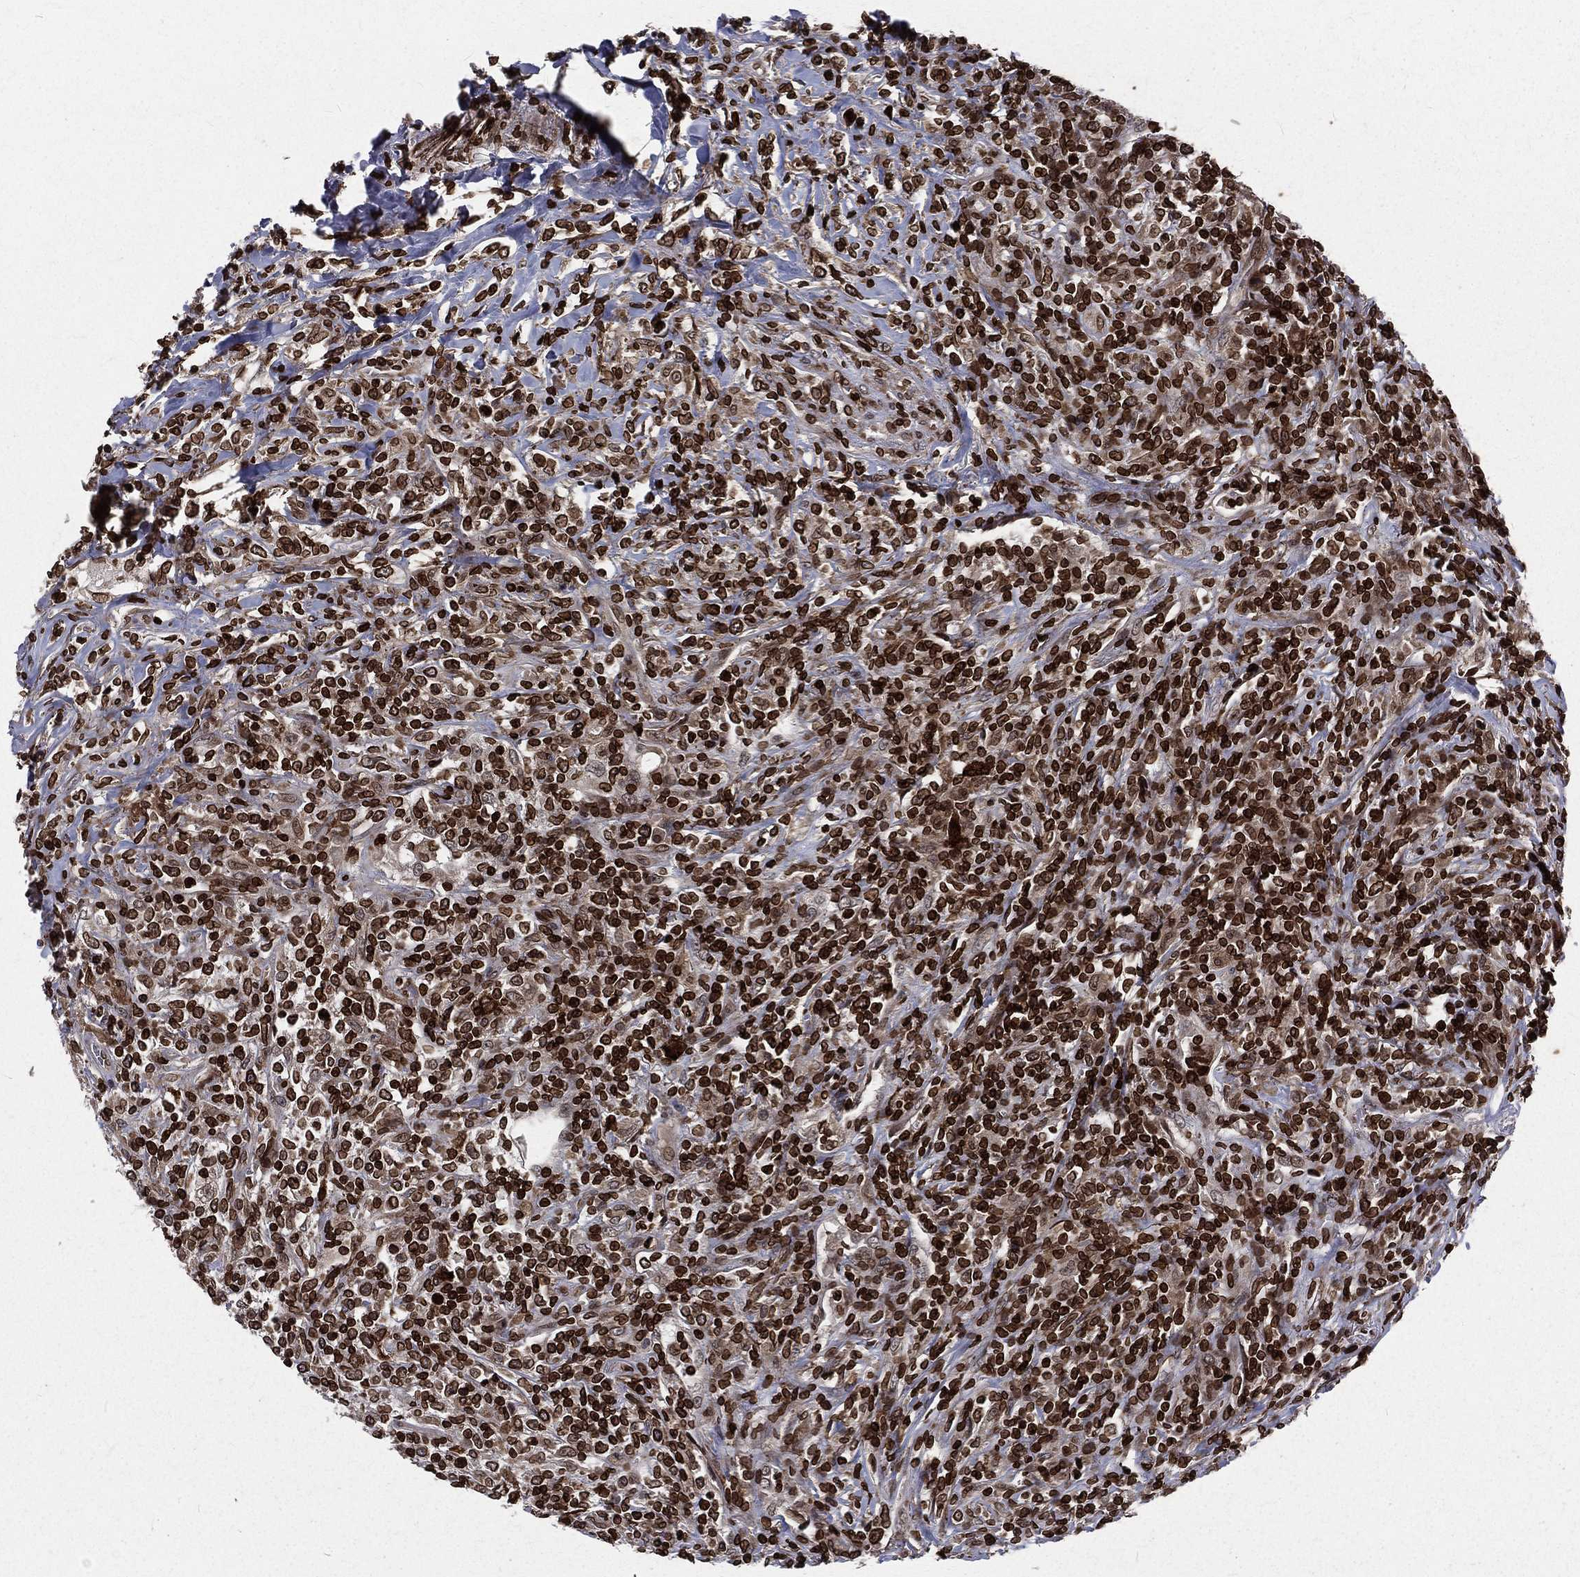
{"staining": {"intensity": "strong", "quantity": ">75%", "location": "cytoplasmic/membranous,nuclear"}, "tissue": "lymphoma", "cell_type": "Tumor cells", "image_type": "cancer", "snomed": [{"axis": "morphology", "description": "Malignant lymphoma, non-Hodgkin's type, High grade"}, {"axis": "topography", "description": "Lung"}], "caption": "This photomicrograph demonstrates immunohistochemistry staining of malignant lymphoma, non-Hodgkin's type (high-grade), with high strong cytoplasmic/membranous and nuclear positivity in approximately >75% of tumor cells.", "gene": "LBR", "patient": {"sex": "male", "age": 79}}